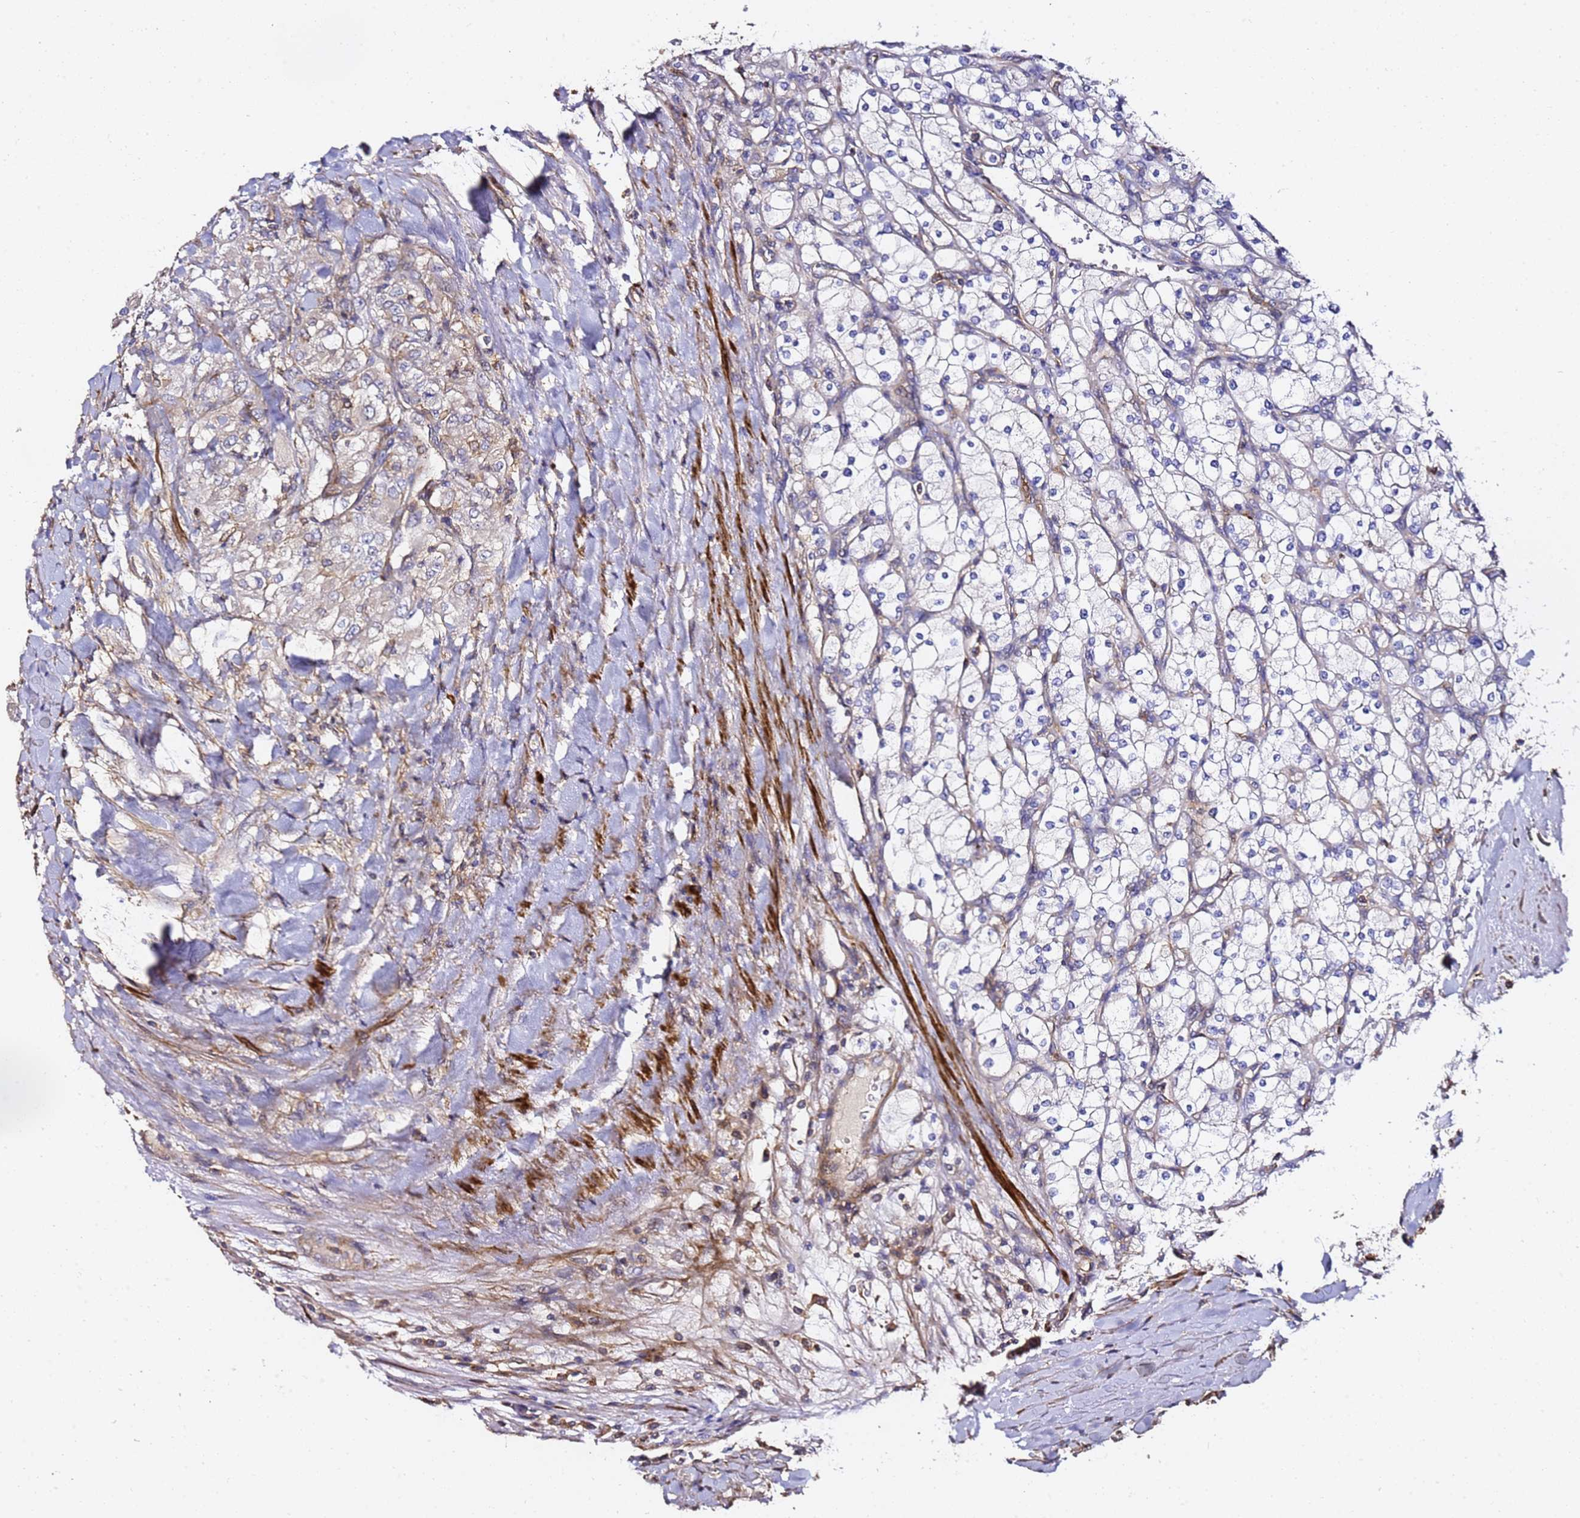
{"staining": {"intensity": "negative", "quantity": "none", "location": "none"}, "tissue": "renal cancer", "cell_type": "Tumor cells", "image_type": "cancer", "snomed": [{"axis": "morphology", "description": "Adenocarcinoma, NOS"}, {"axis": "topography", "description": "Kidney"}], "caption": "This is an immunohistochemistry photomicrograph of human renal cancer (adenocarcinoma). There is no expression in tumor cells.", "gene": "ZFP36L2", "patient": {"sex": "male", "age": 80}}